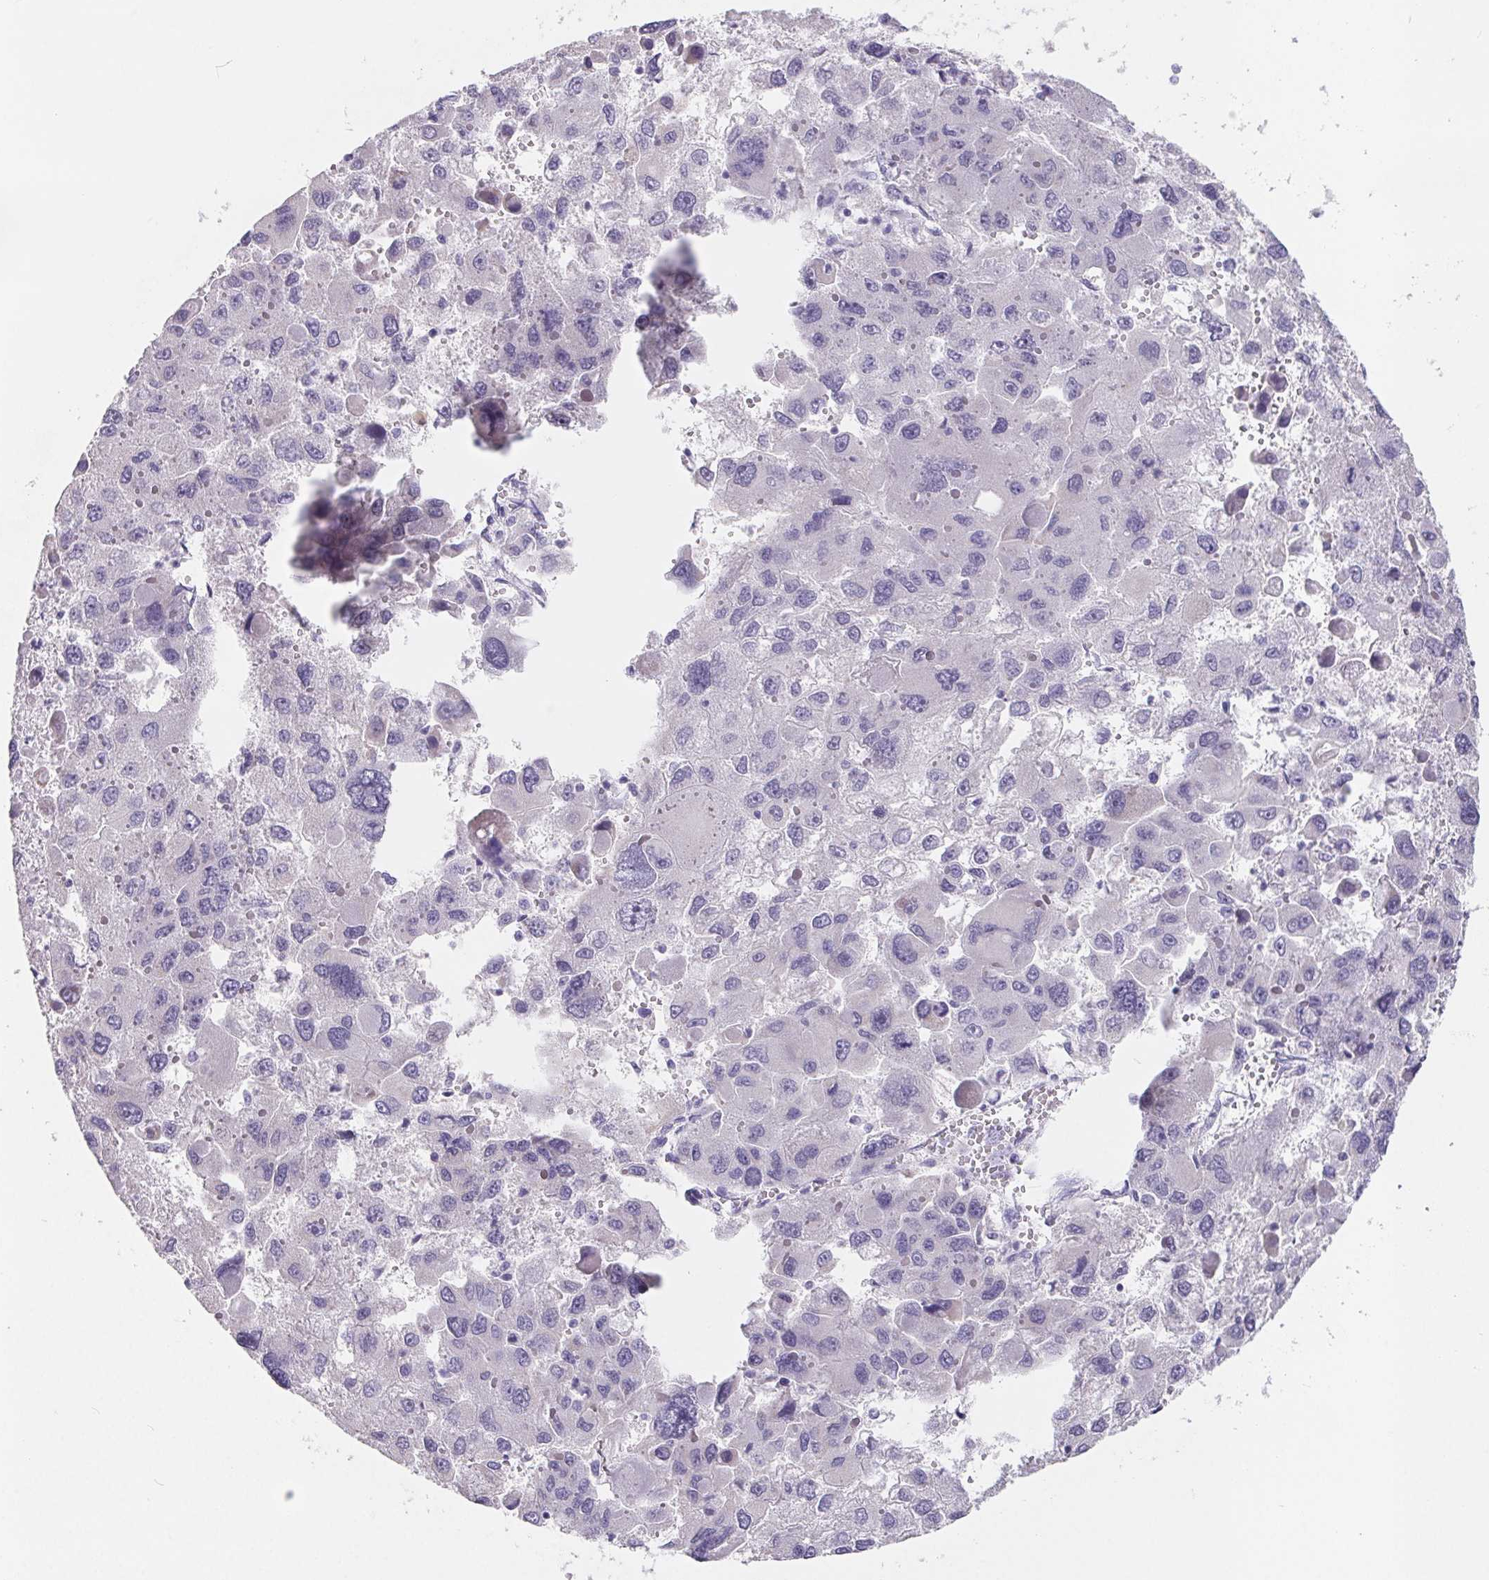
{"staining": {"intensity": "negative", "quantity": "none", "location": "none"}, "tissue": "liver cancer", "cell_type": "Tumor cells", "image_type": "cancer", "snomed": [{"axis": "morphology", "description": "Carcinoma, Hepatocellular, NOS"}, {"axis": "topography", "description": "Liver"}], "caption": "Tumor cells show no significant protein positivity in liver cancer (hepatocellular carcinoma). (DAB (3,3'-diaminobenzidine) immunohistochemistry with hematoxylin counter stain).", "gene": "FDX1", "patient": {"sex": "female", "age": 41}}